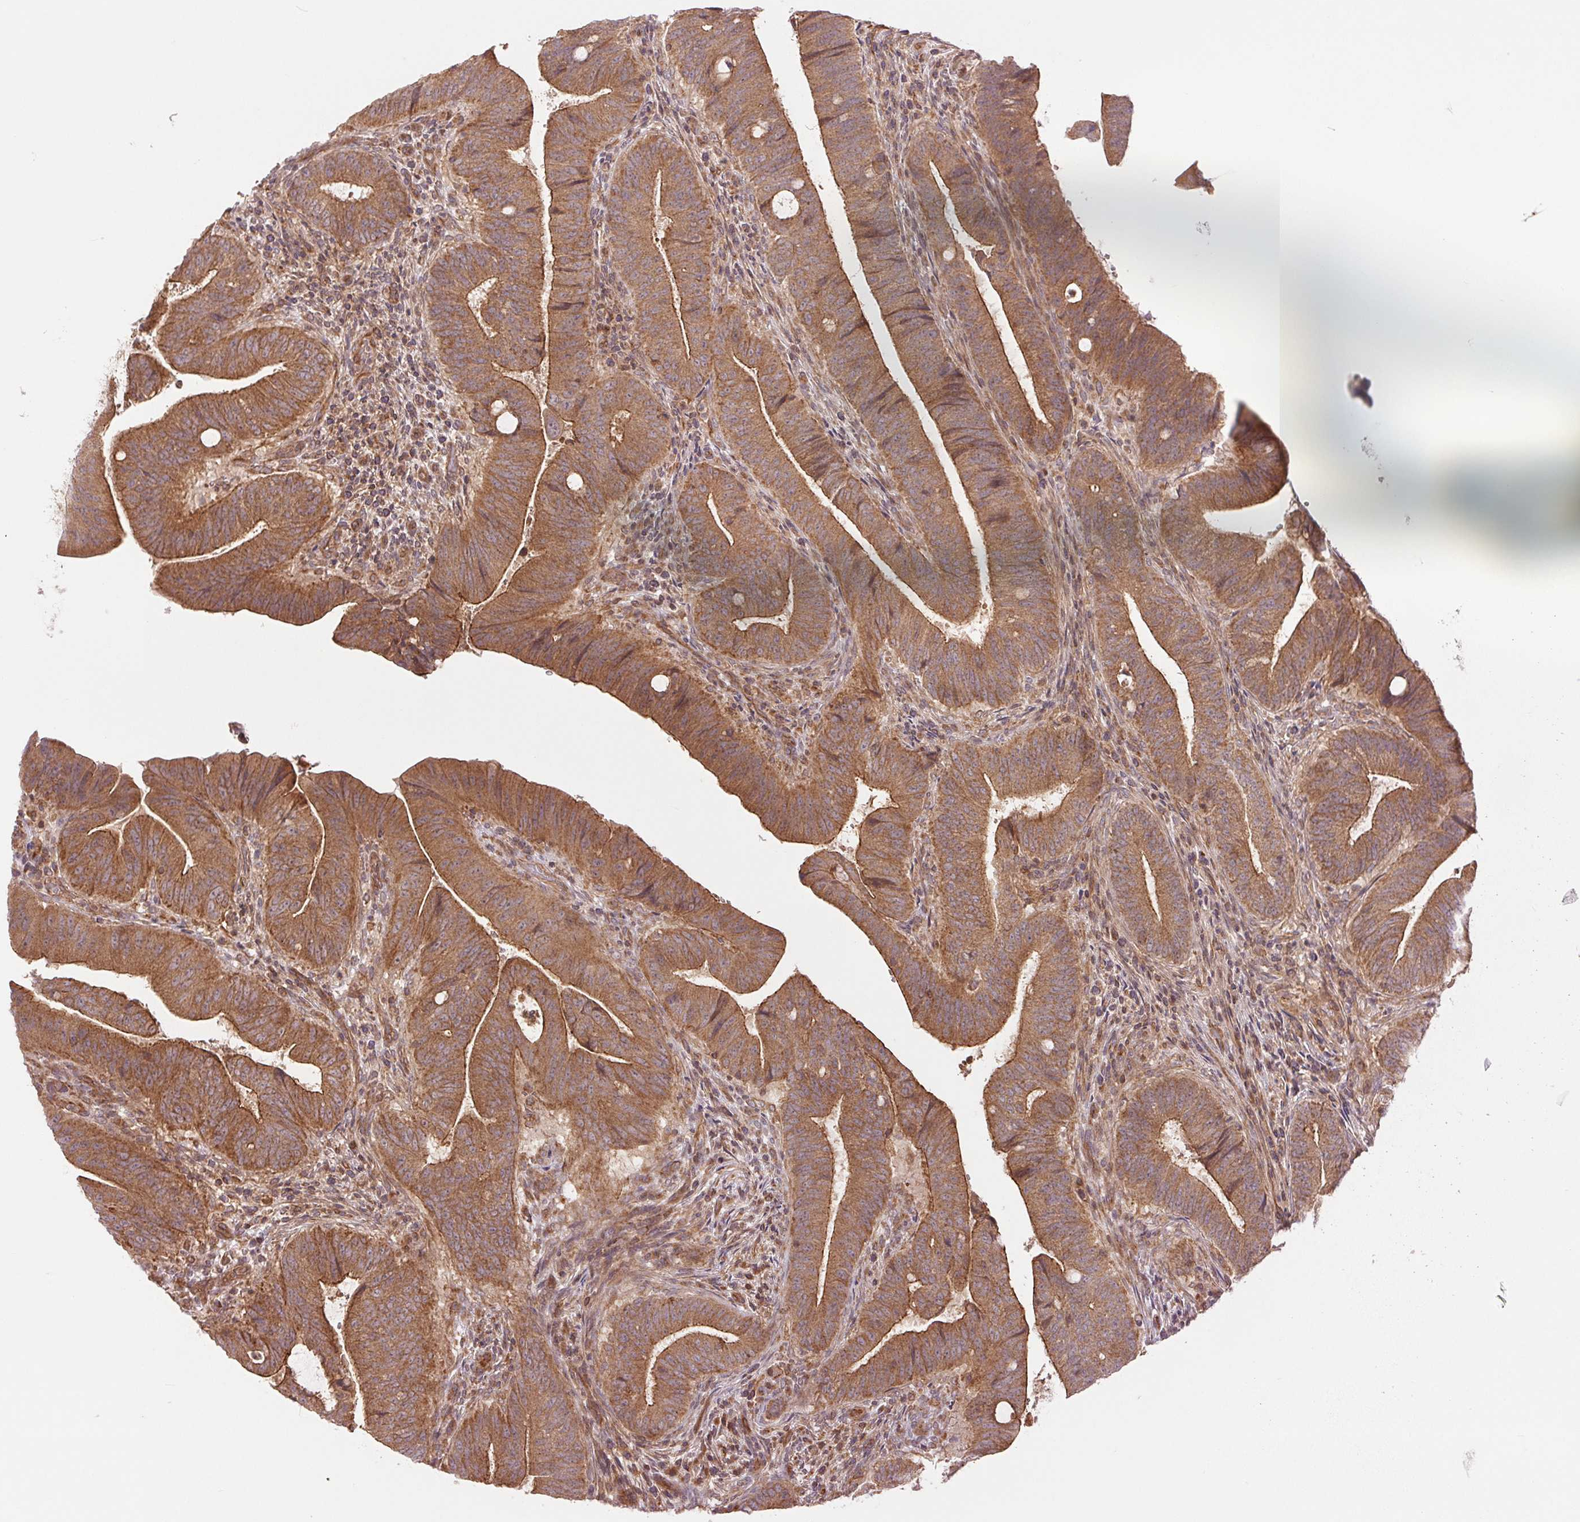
{"staining": {"intensity": "moderate", "quantity": ">75%", "location": "cytoplasmic/membranous"}, "tissue": "colorectal cancer", "cell_type": "Tumor cells", "image_type": "cancer", "snomed": [{"axis": "morphology", "description": "Adenocarcinoma, NOS"}, {"axis": "topography", "description": "Colon"}], "caption": "Tumor cells display moderate cytoplasmic/membranous positivity in about >75% of cells in colorectal cancer (adenocarcinoma).", "gene": "STARD7", "patient": {"sex": "female", "age": 43}}